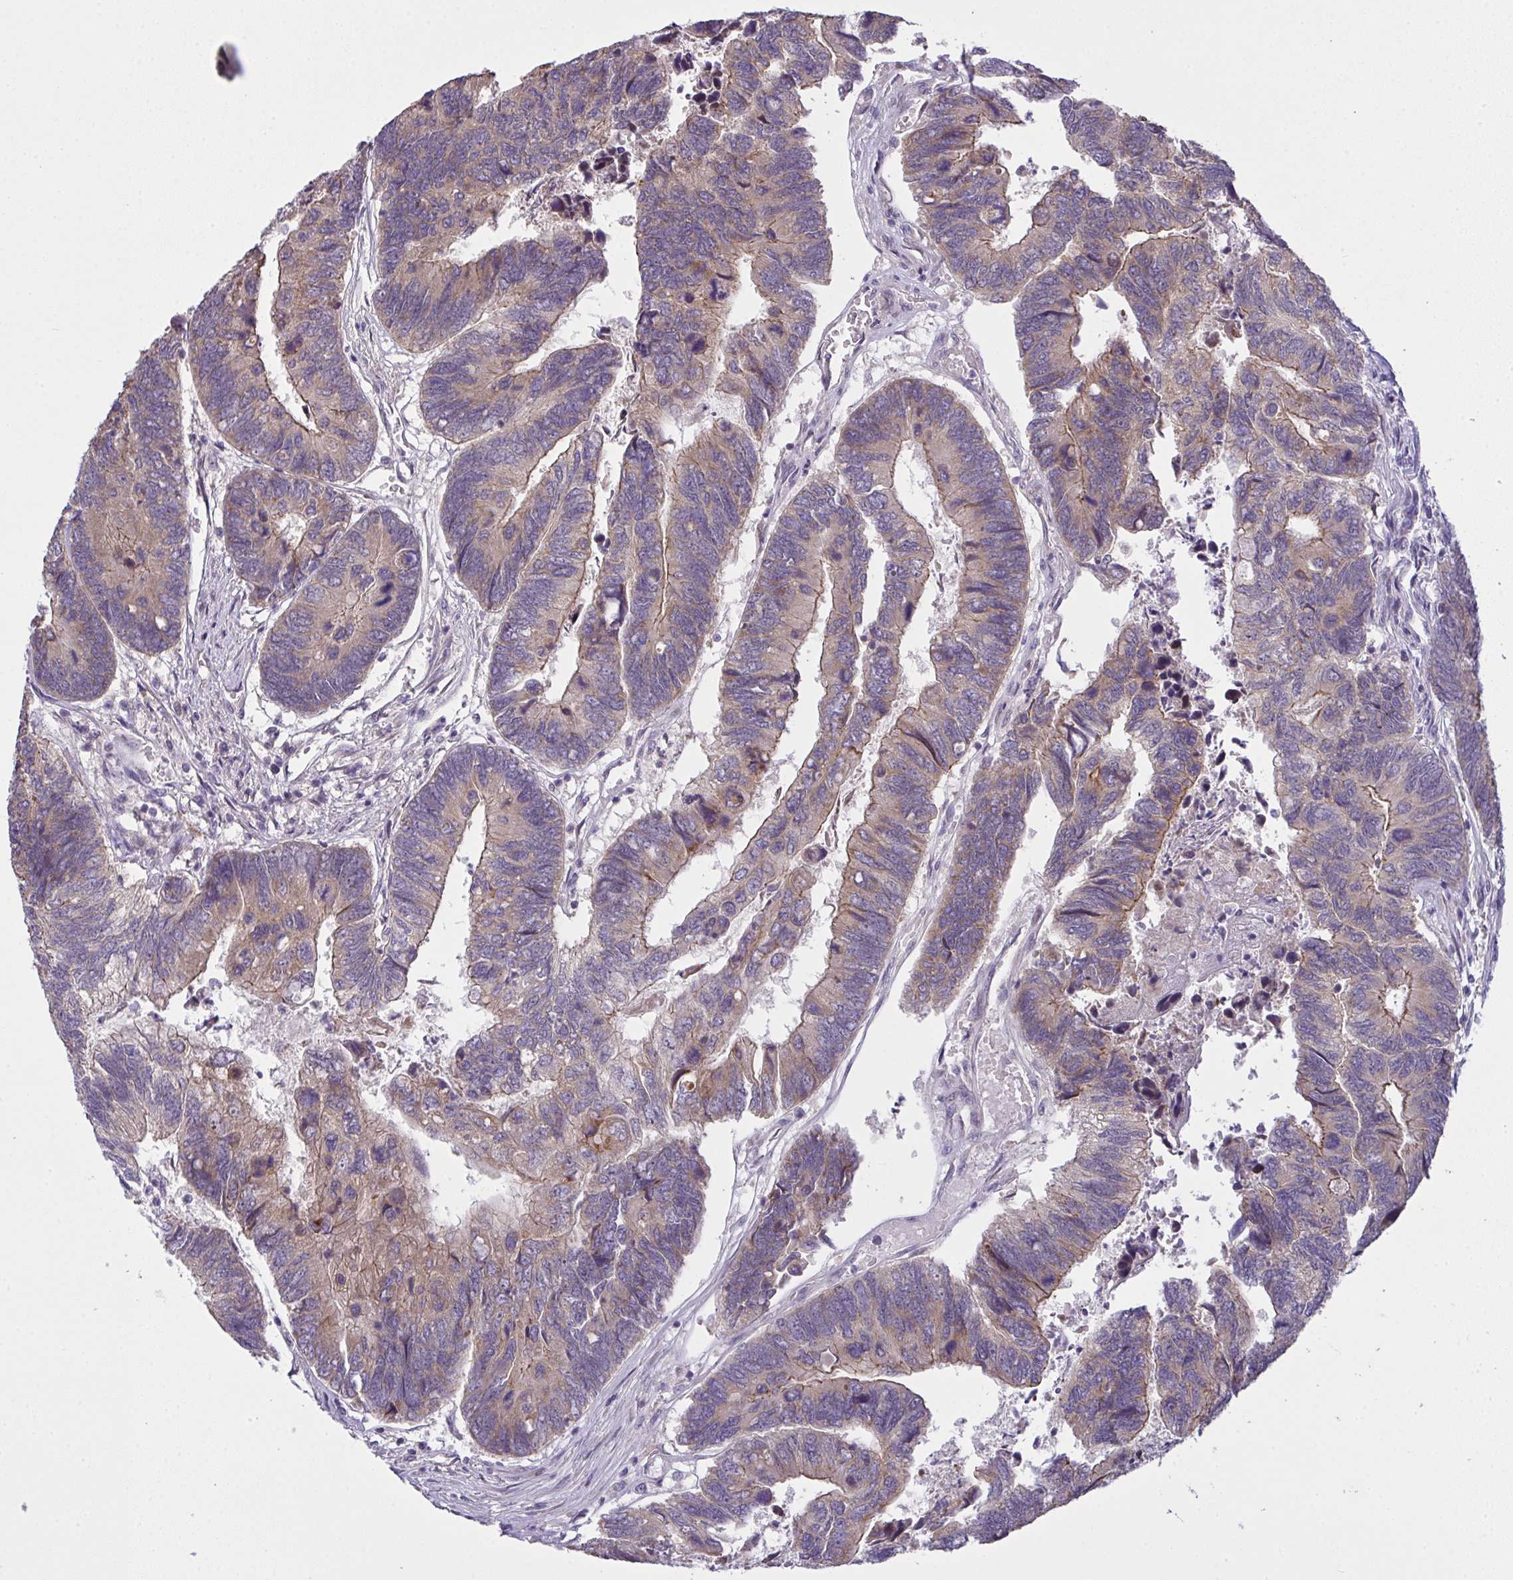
{"staining": {"intensity": "weak", "quantity": "25%-75%", "location": "cytoplasmic/membranous"}, "tissue": "colorectal cancer", "cell_type": "Tumor cells", "image_type": "cancer", "snomed": [{"axis": "morphology", "description": "Adenocarcinoma, NOS"}, {"axis": "topography", "description": "Colon"}], "caption": "IHC staining of colorectal adenocarcinoma, which exhibits low levels of weak cytoplasmic/membranous staining in approximately 25%-75% of tumor cells indicating weak cytoplasmic/membranous protein expression. The staining was performed using DAB (3,3'-diaminobenzidine) (brown) for protein detection and nuclei were counterstained in hematoxylin (blue).", "gene": "NT5C1A", "patient": {"sex": "female", "age": 67}}